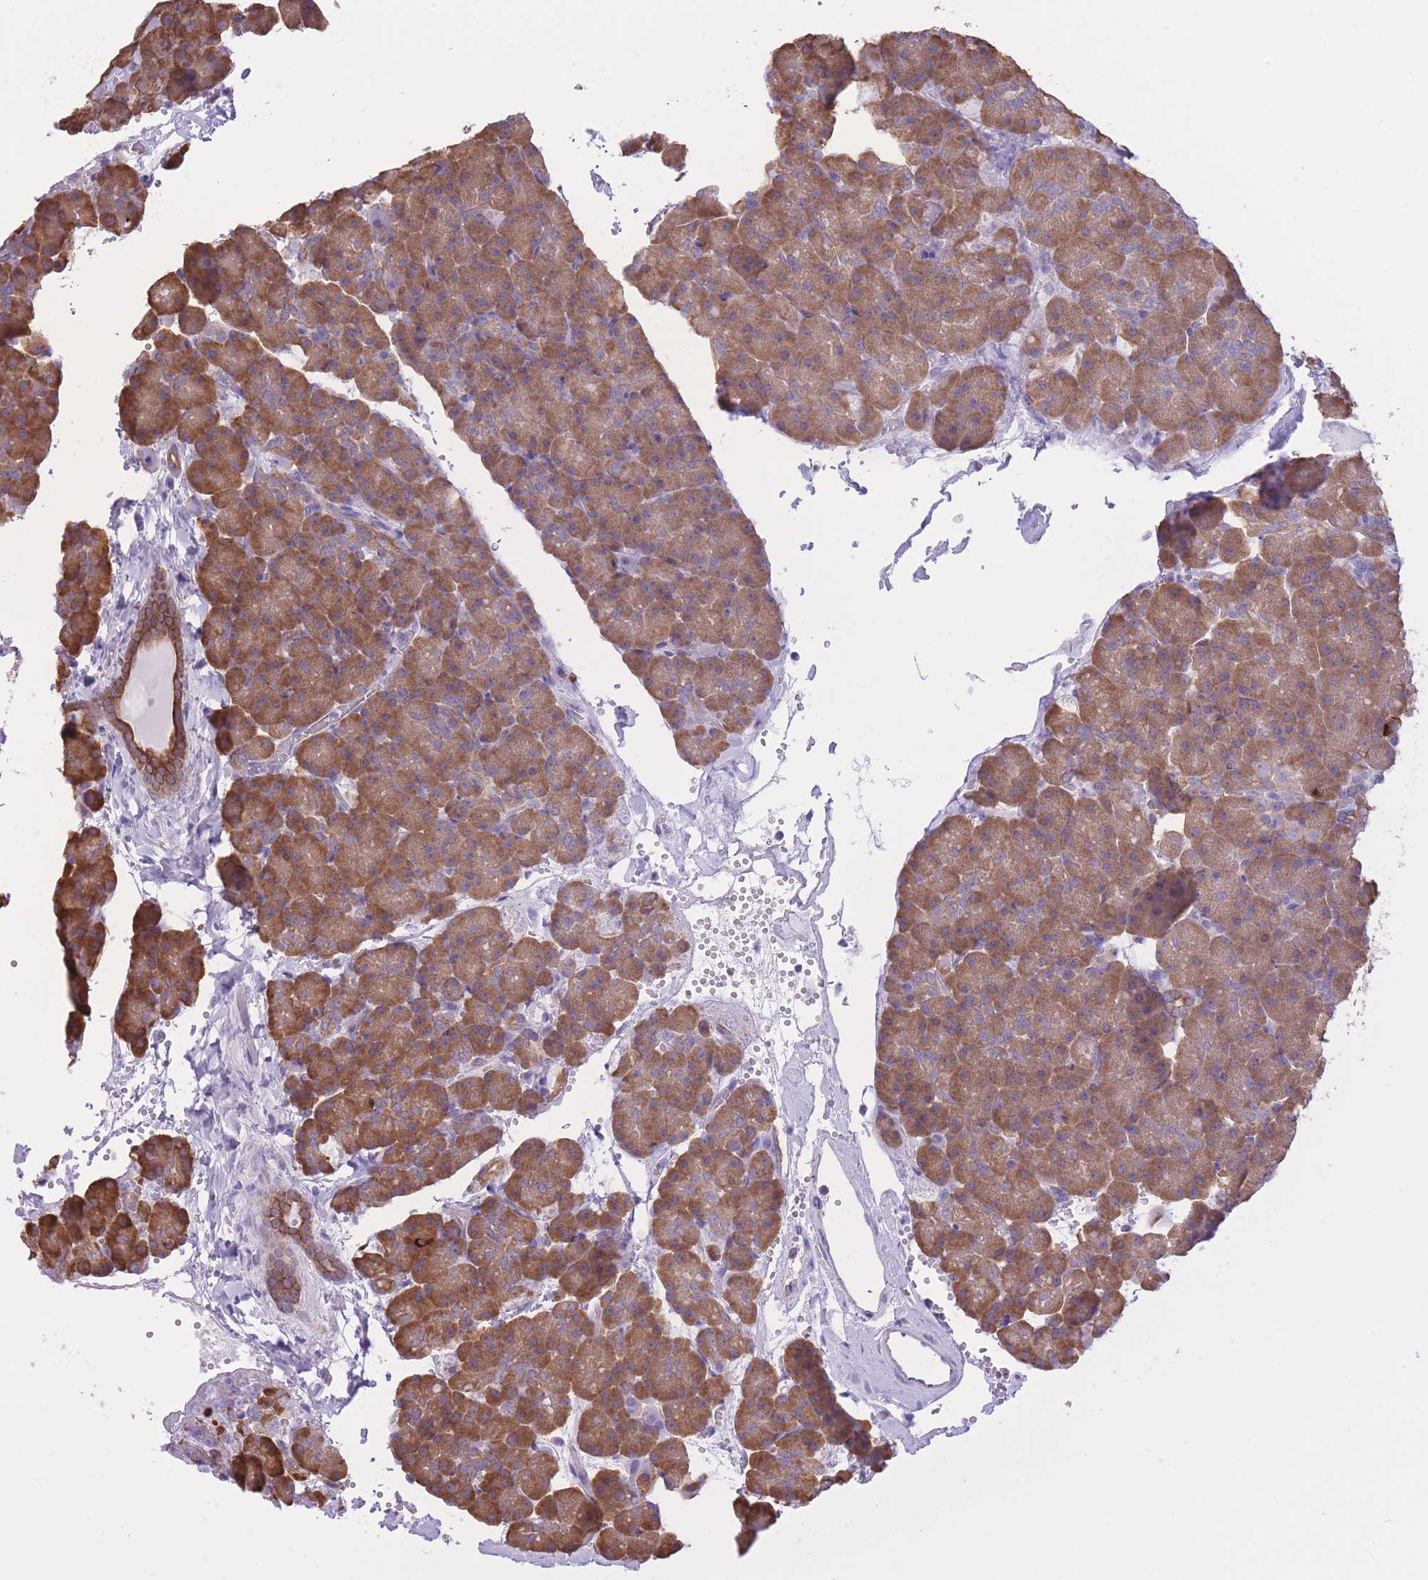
{"staining": {"intensity": "moderate", "quantity": ">75%", "location": "cytoplasmic/membranous"}, "tissue": "pancreas", "cell_type": "Exocrine glandular cells", "image_type": "normal", "snomed": [{"axis": "morphology", "description": "Normal tissue, NOS"}, {"axis": "topography", "description": "Pancreas"}], "caption": "Immunohistochemical staining of unremarkable pancreas shows >75% levels of moderate cytoplasmic/membranous protein positivity in about >75% of exocrine glandular cells. (DAB = brown stain, brightfield microscopy at high magnification).", "gene": "ZNF501", "patient": {"sex": "male", "age": 36}}